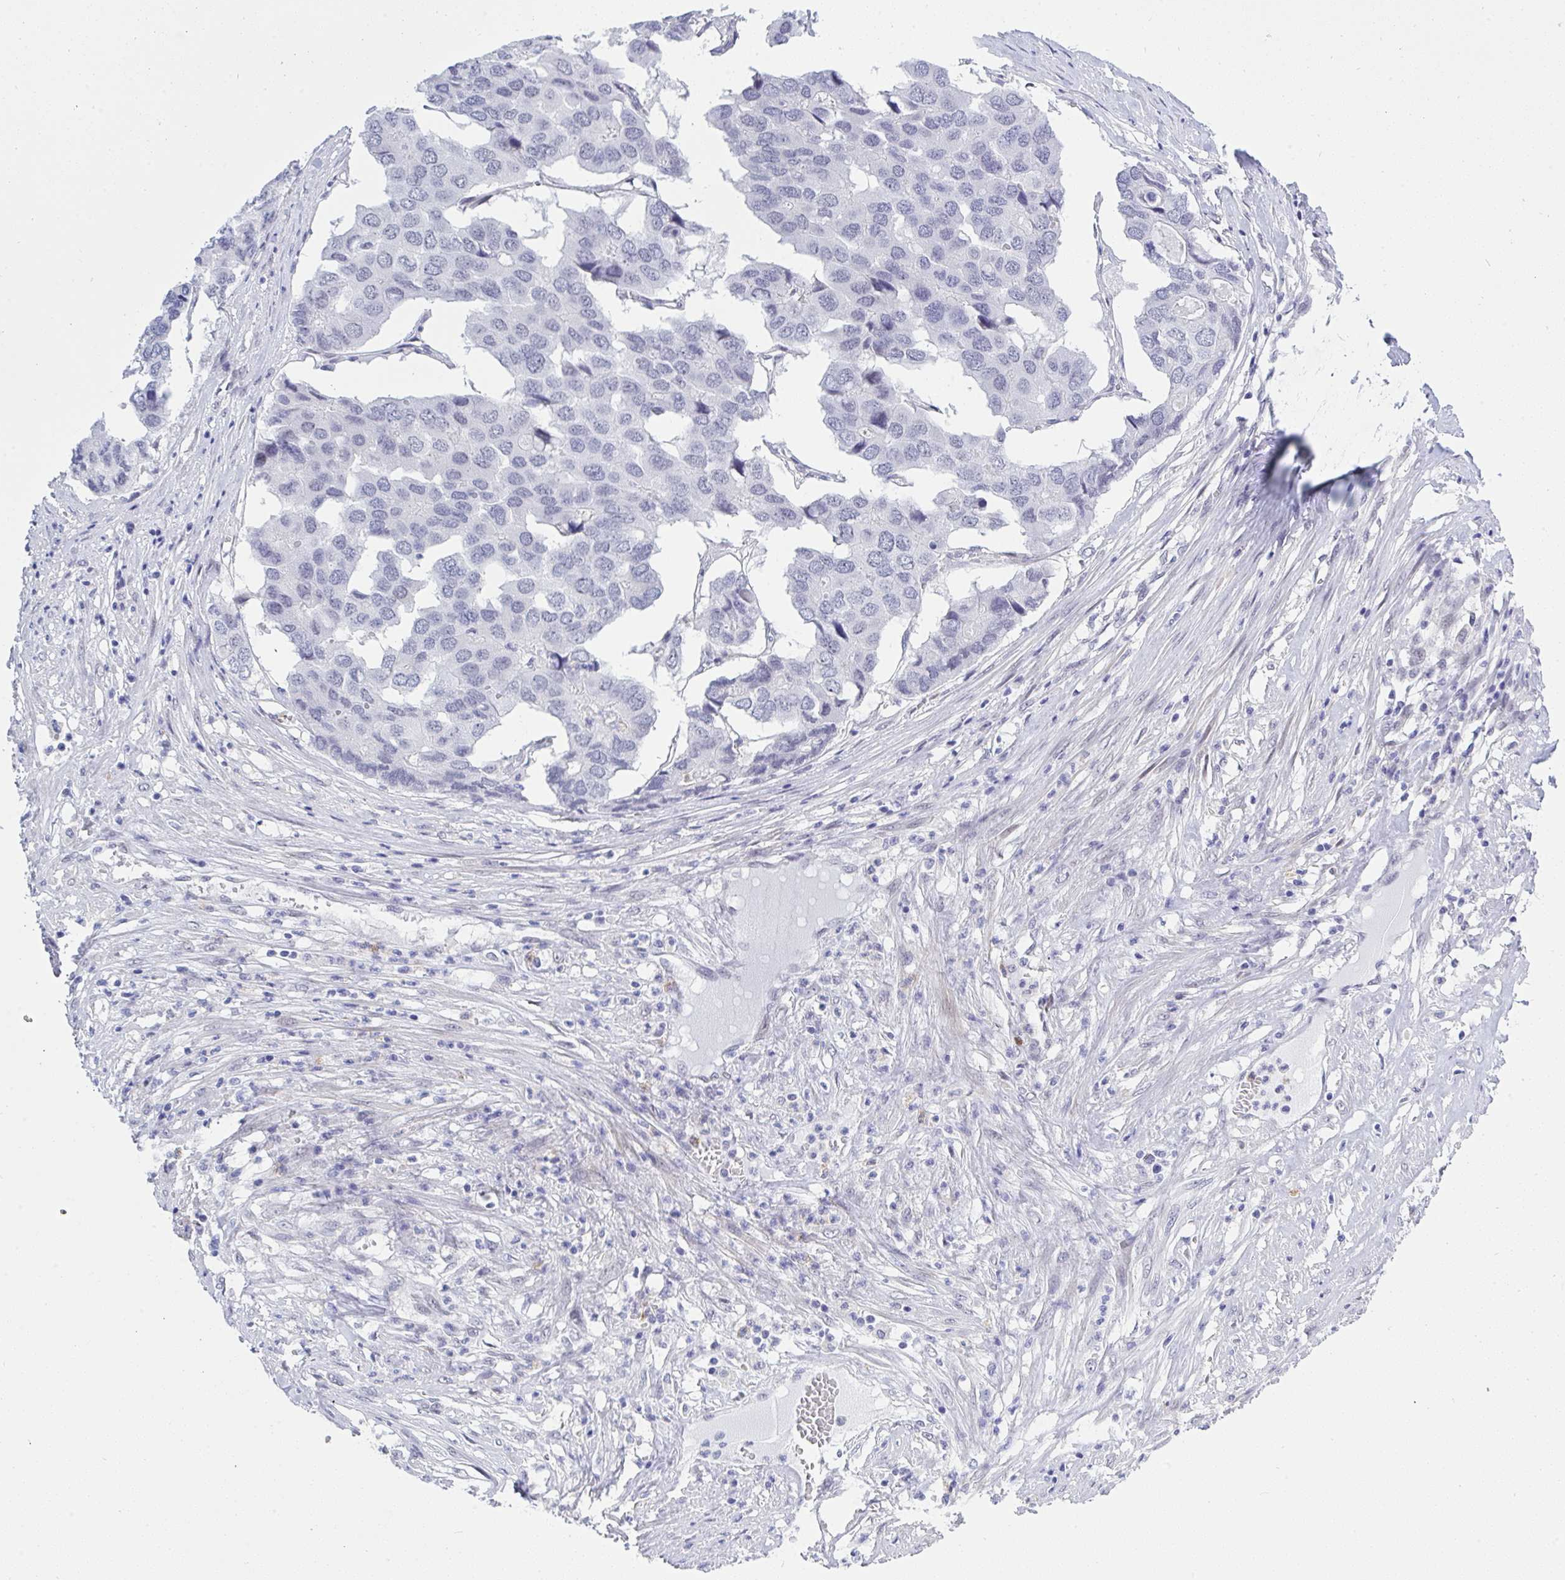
{"staining": {"intensity": "negative", "quantity": "none", "location": "none"}, "tissue": "pancreatic cancer", "cell_type": "Tumor cells", "image_type": "cancer", "snomed": [{"axis": "morphology", "description": "Adenocarcinoma, NOS"}, {"axis": "topography", "description": "Pancreas"}], "caption": "Tumor cells are negative for protein expression in human pancreatic cancer (adenocarcinoma). The staining is performed using DAB (3,3'-diaminobenzidine) brown chromogen with nuclei counter-stained in using hematoxylin.", "gene": "MFSD4A", "patient": {"sex": "male", "age": 50}}